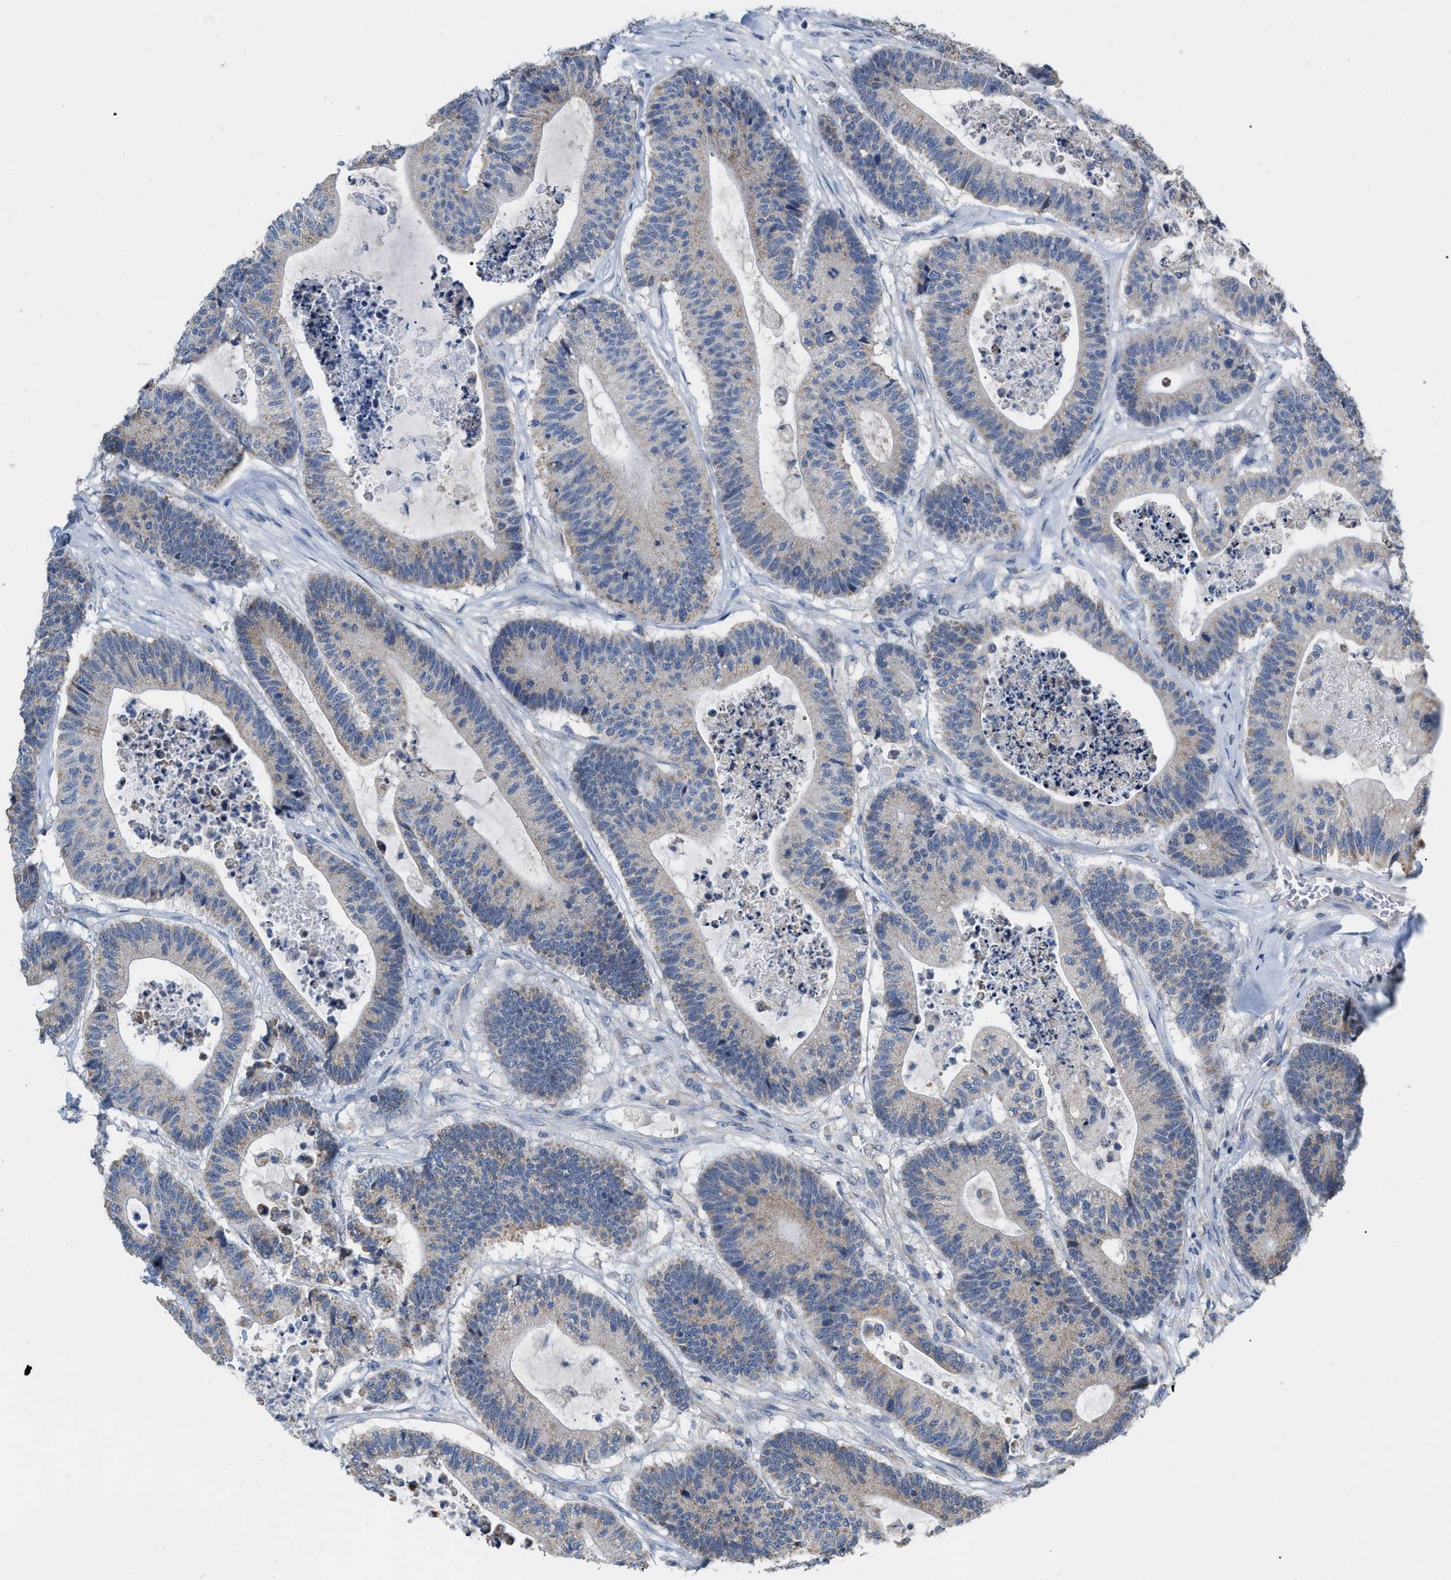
{"staining": {"intensity": "negative", "quantity": "none", "location": "none"}, "tissue": "colorectal cancer", "cell_type": "Tumor cells", "image_type": "cancer", "snomed": [{"axis": "morphology", "description": "Adenocarcinoma, NOS"}, {"axis": "topography", "description": "Colon"}], "caption": "There is no significant positivity in tumor cells of colorectal adenocarcinoma.", "gene": "DDX56", "patient": {"sex": "female", "age": 84}}